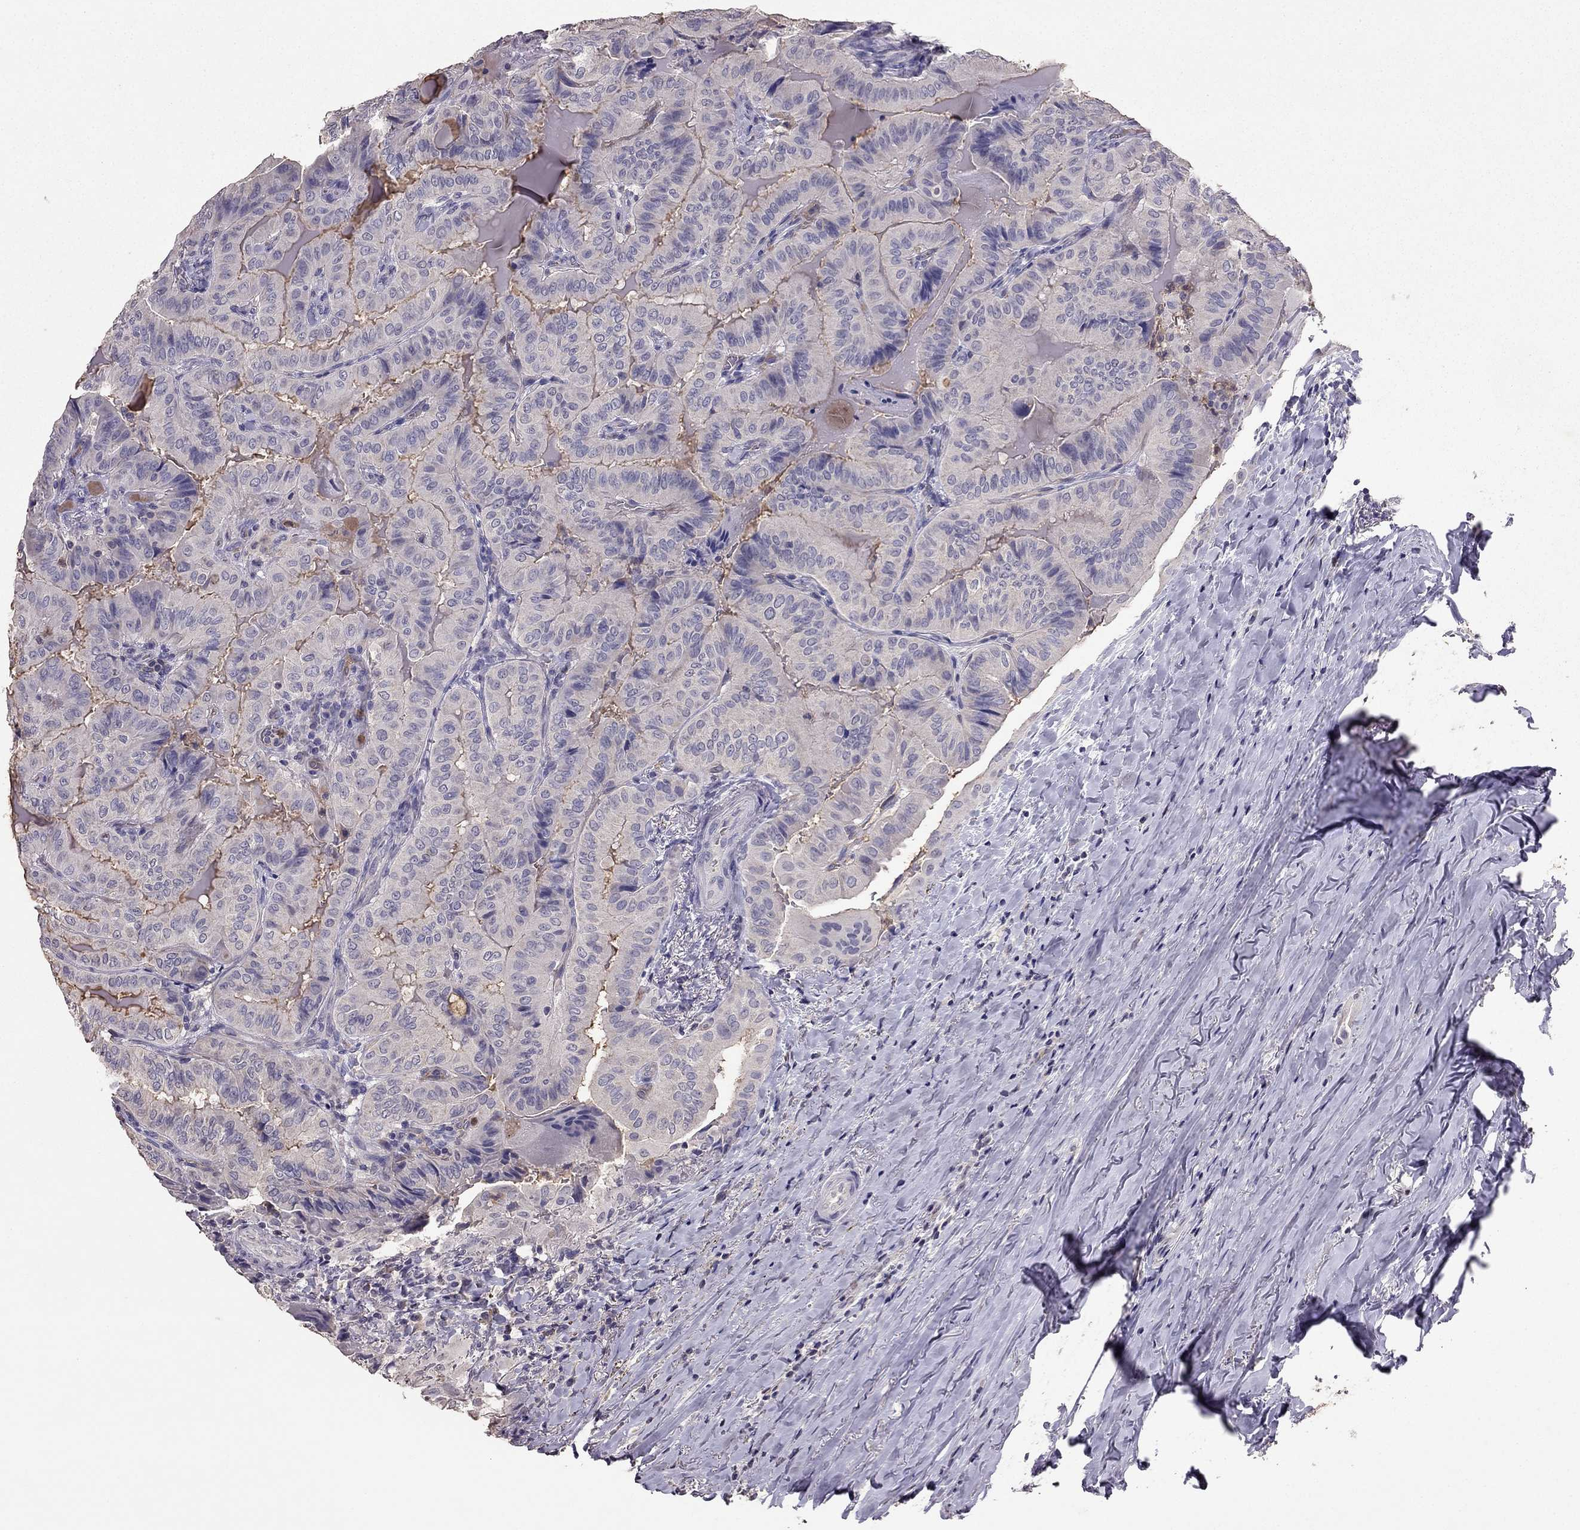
{"staining": {"intensity": "negative", "quantity": "none", "location": "none"}, "tissue": "thyroid cancer", "cell_type": "Tumor cells", "image_type": "cancer", "snomed": [{"axis": "morphology", "description": "Papillary adenocarcinoma, NOS"}, {"axis": "topography", "description": "Thyroid gland"}], "caption": "High magnification brightfield microscopy of thyroid papillary adenocarcinoma stained with DAB (3,3'-diaminobenzidine) (brown) and counterstained with hematoxylin (blue): tumor cells show no significant positivity.", "gene": "RFLNB", "patient": {"sex": "female", "age": 68}}